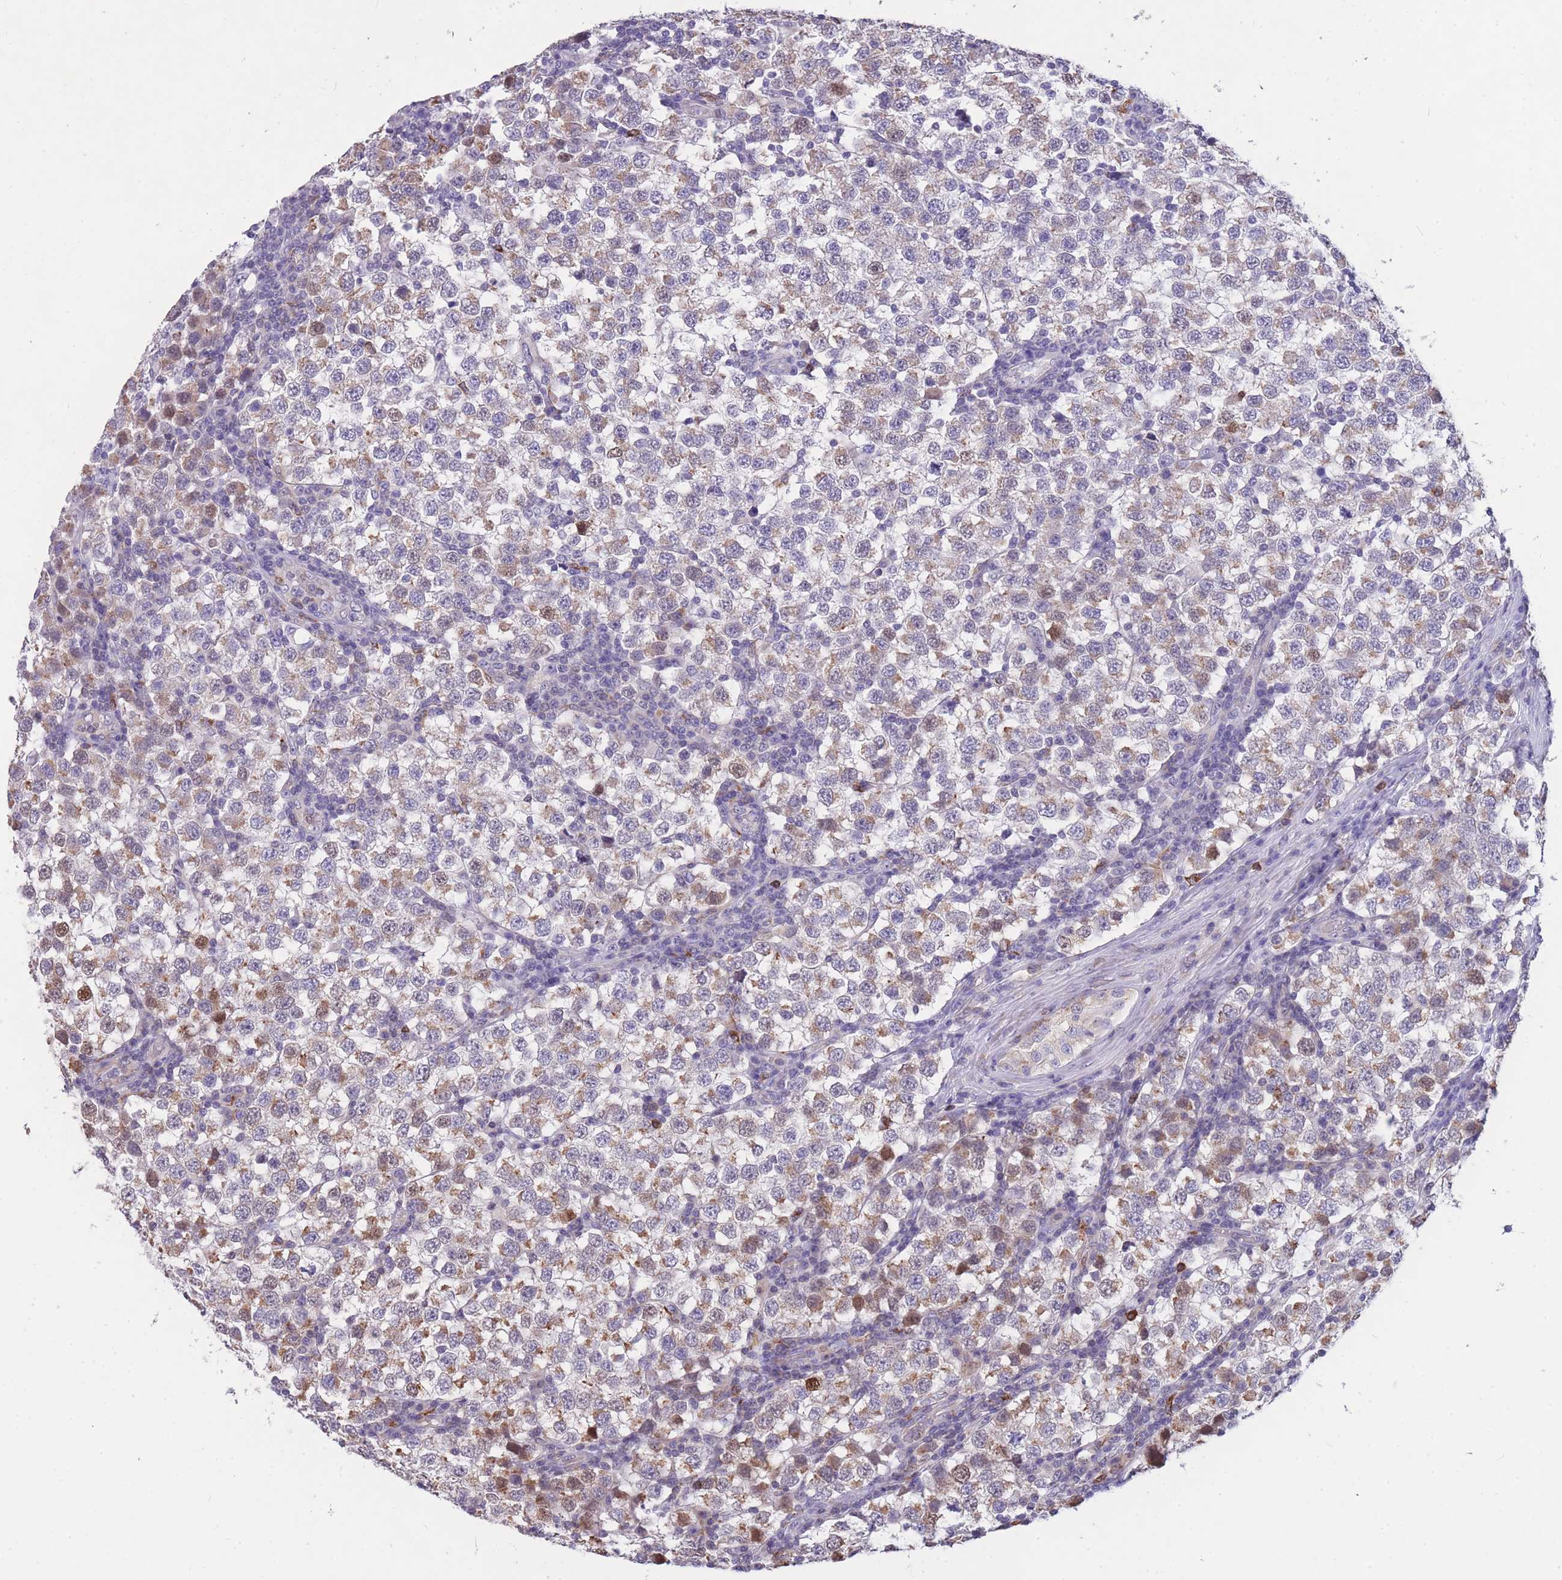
{"staining": {"intensity": "moderate", "quantity": "25%-75%", "location": "cytoplasmic/membranous,nuclear"}, "tissue": "testis cancer", "cell_type": "Tumor cells", "image_type": "cancer", "snomed": [{"axis": "morphology", "description": "Seminoma, NOS"}, {"axis": "topography", "description": "Testis"}], "caption": "Protein analysis of seminoma (testis) tissue exhibits moderate cytoplasmic/membranous and nuclear staining in approximately 25%-75% of tumor cells. (DAB (3,3'-diaminobenzidine) = brown stain, brightfield microscopy at high magnification).", "gene": "ZNF662", "patient": {"sex": "male", "age": 34}}